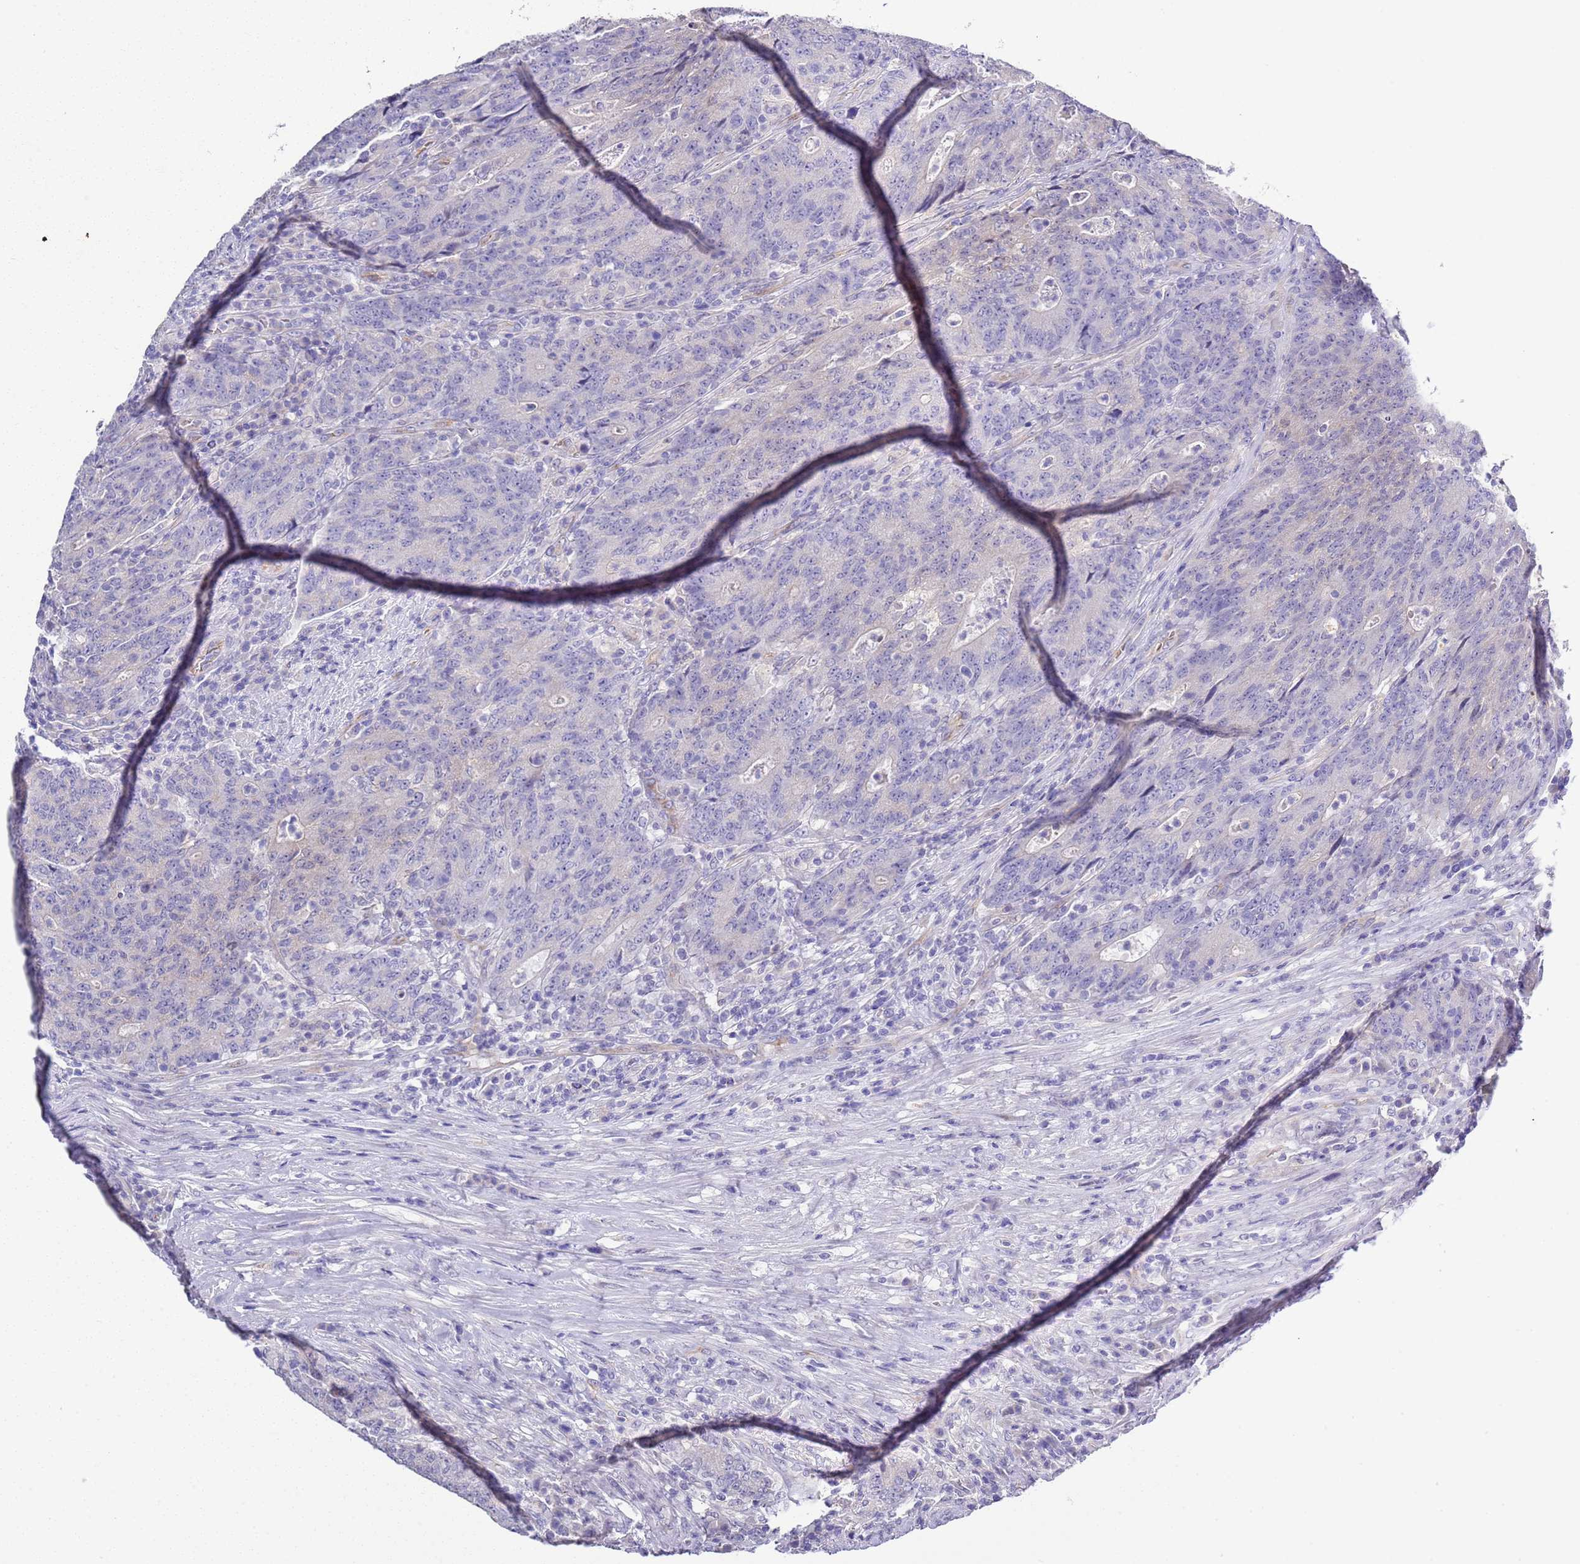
{"staining": {"intensity": "negative", "quantity": "none", "location": "none"}, "tissue": "colorectal cancer", "cell_type": "Tumor cells", "image_type": "cancer", "snomed": [{"axis": "morphology", "description": "Adenocarcinoma, NOS"}, {"axis": "topography", "description": "Colon"}], "caption": "DAB immunohistochemical staining of human colorectal cancer (adenocarcinoma) exhibits no significant expression in tumor cells.", "gene": "BRMS1L", "patient": {"sex": "female", "age": 75}}